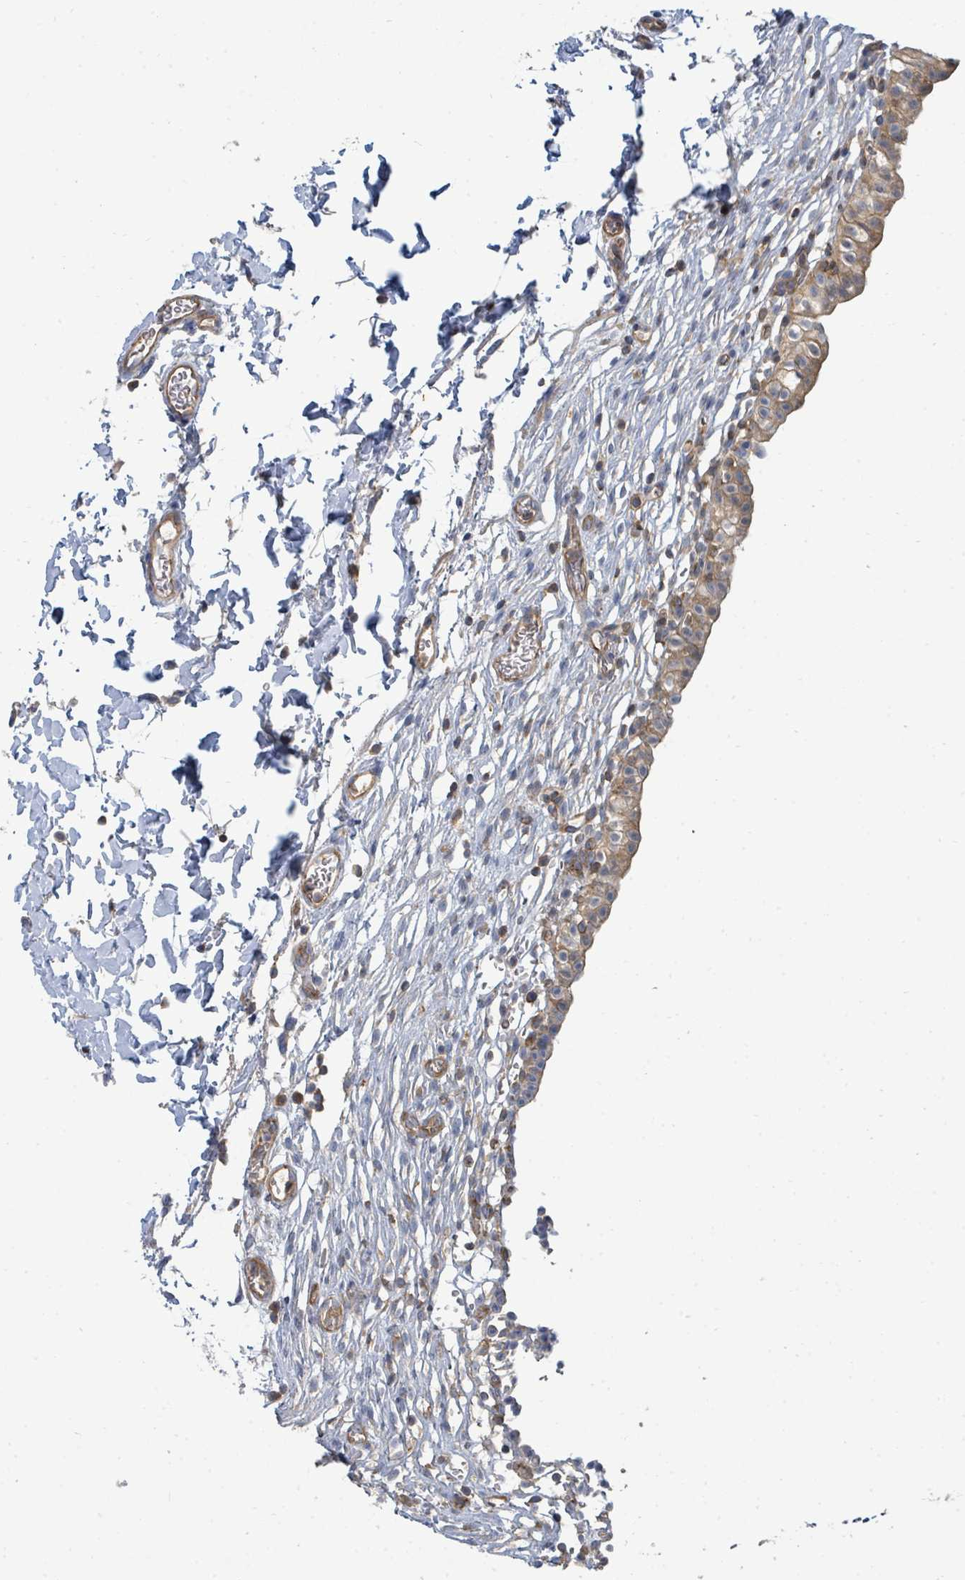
{"staining": {"intensity": "moderate", "quantity": ">75%", "location": "cytoplasmic/membranous"}, "tissue": "urinary bladder", "cell_type": "Urothelial cells", "image_type": "normal", "snomed": [{"axis": "morphology", "description": "Normal tissue, NOS"}, {"axis": "topography", "description": "Urinary bladder"}, {"axis": "topography", "description": "Peripheral nerve tissue"}], "caption": "Immunohistochemical staining of unremarkable urinary bladder exhibits >75% levels of moderate cytoplasmic/membranous protein positivity in approximately >75% of urothelial cells. The staining was performed using DAB to visualize the protein expression in brown, while the nuclei were stained in blue with hematoxylin (Magnification: 20x).", "gene": "BOLA2B", "patient": {"sex": "male", "age": 55}}